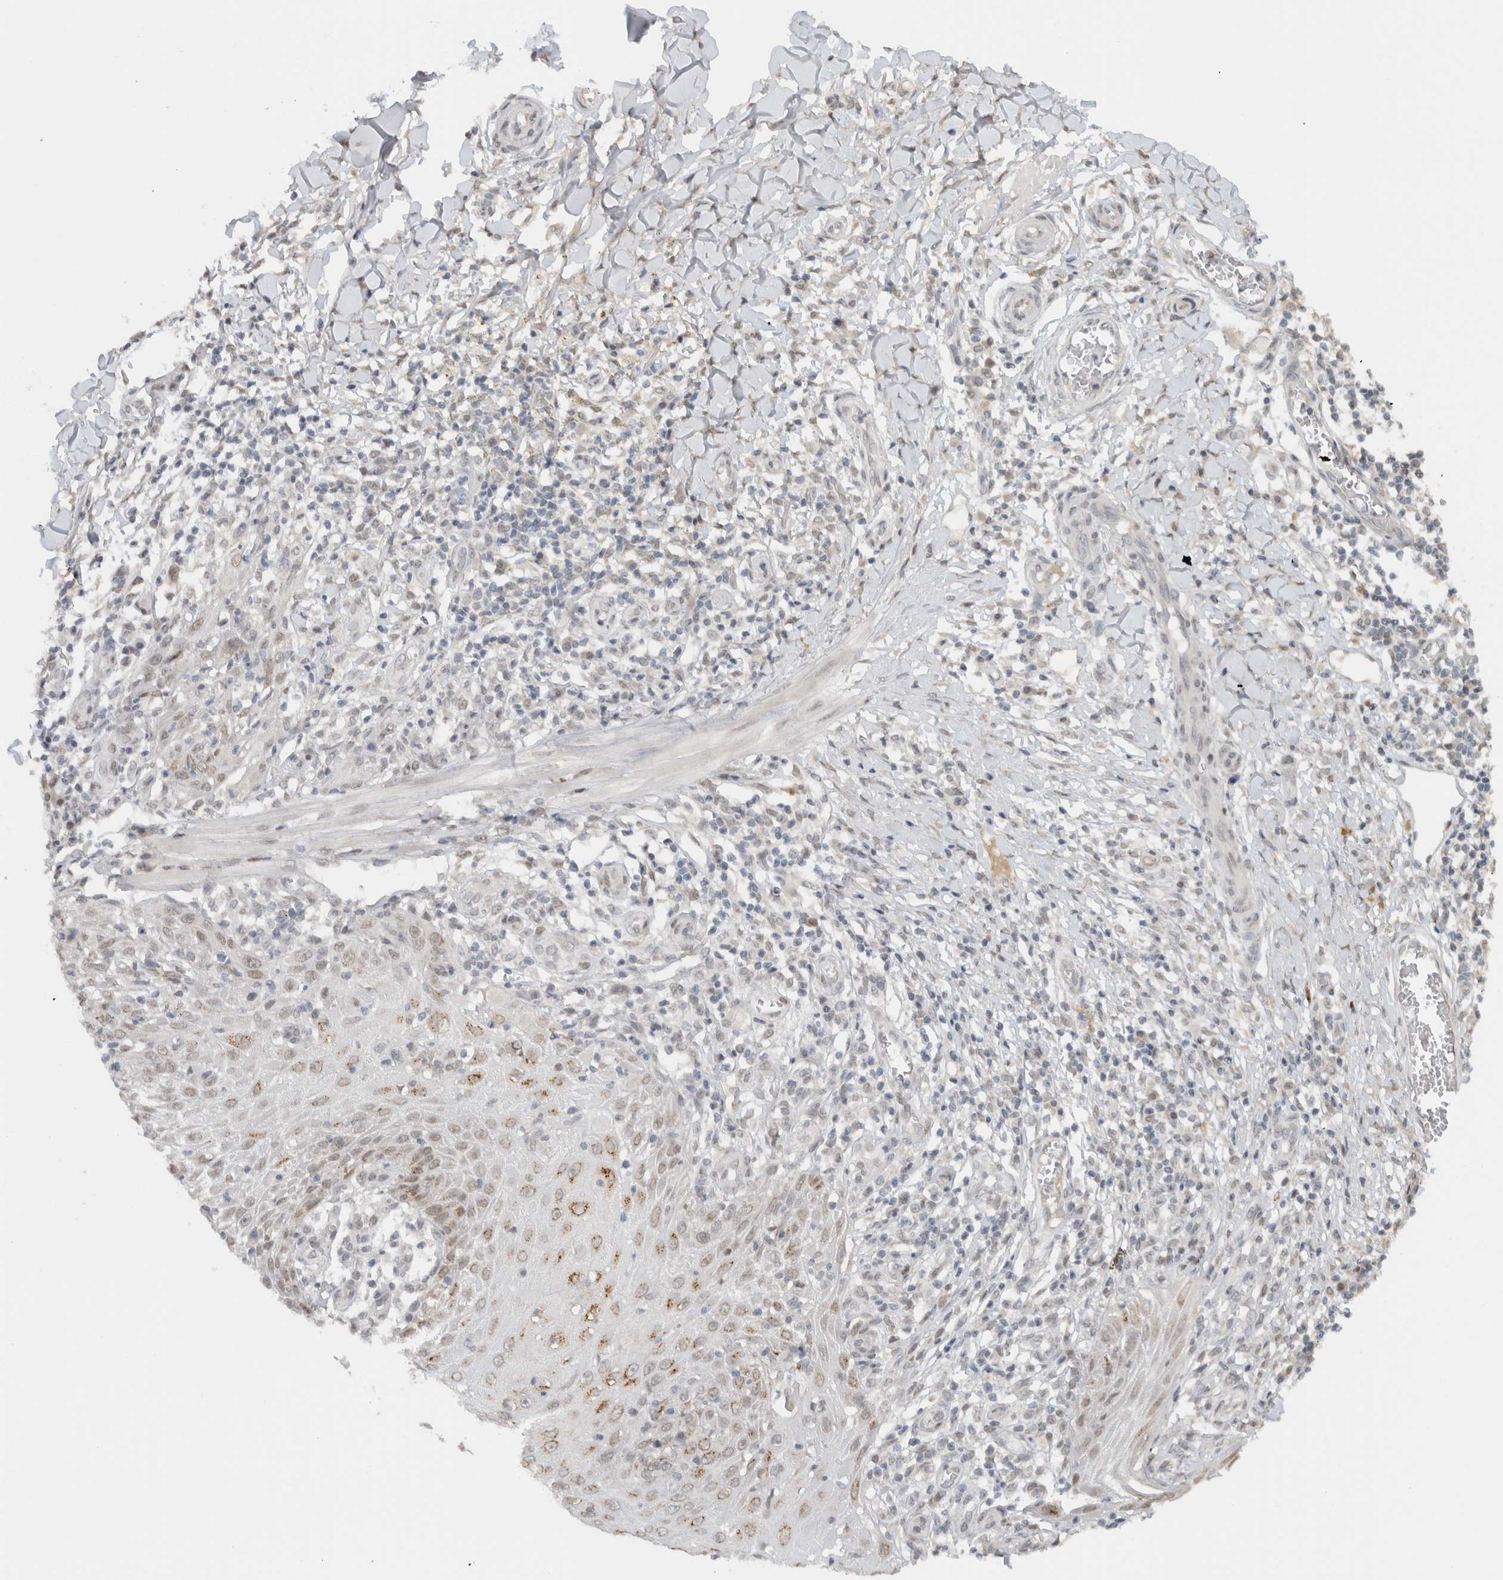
{"staining": {"intensity": "moderate", "quantity": "25%-75%", "location": "cytoplasmic/membranous,nuclear"}, "tissue": "skin cancer", "cell_type": "Tumor cells", "image_type": "cancer", "snomed": [{"axis": "morphology", "description": "Squamous cell carcinoma, NOS"}, {"axis": "topography", "description": "Skin"}], "caption": "Brown immunohistochemical staining in human skin cancer displays moderate cytoplasmic/membranous and nuclear positivity in about 25%-75% of tumor cells.", "gene": "HNRNPR", "patient": {"sex": "female", "age": 73}}